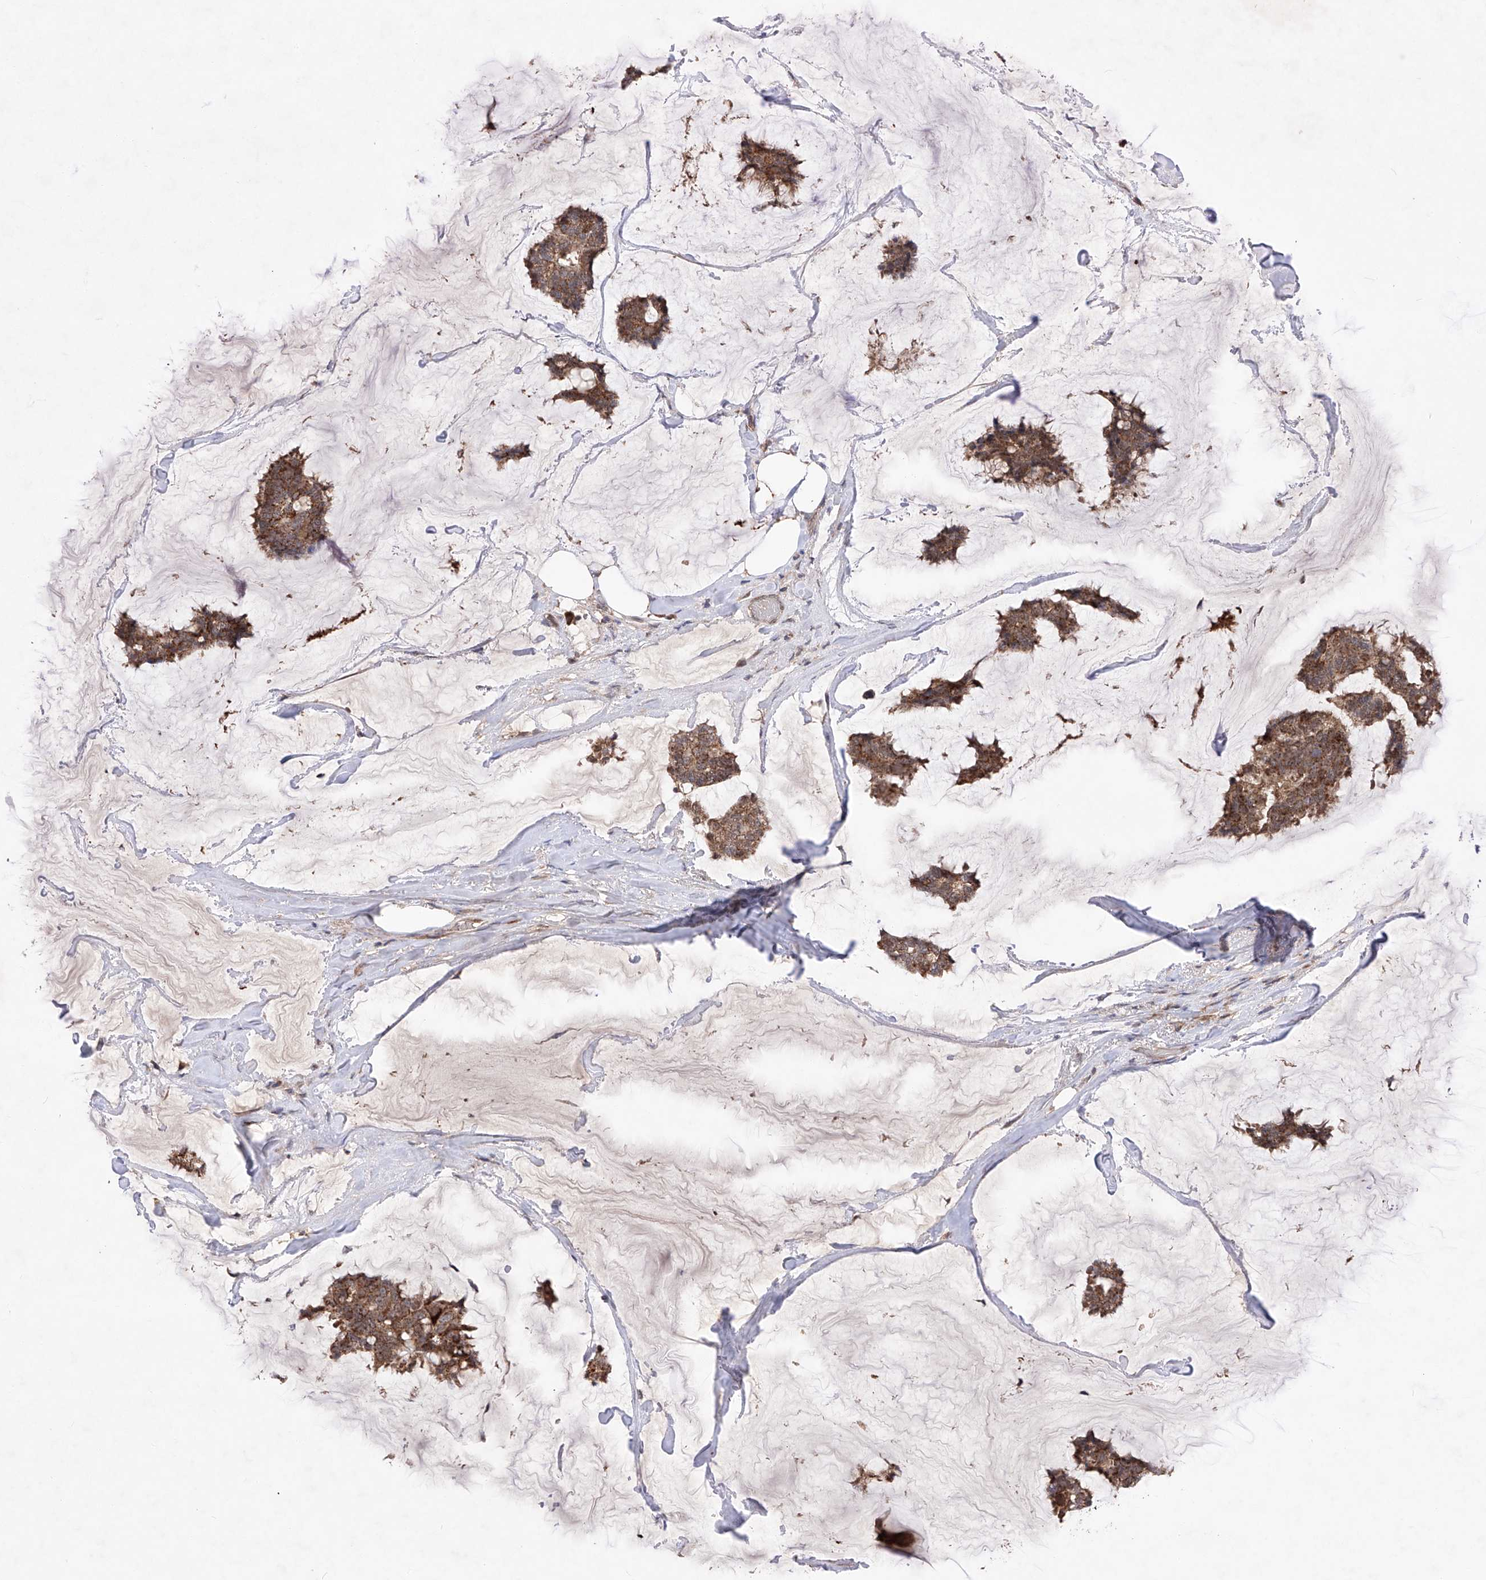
{"staining": {"intensity": "moderate", "quantity": ">75%", "location": "cytoplasmic/membranous"}, "tissue": "breast cancer", "cell_type": "Tumor cells", "image_type": "cancer", "snomed": [{"axis": "morphology", "description": "Duct carcinoma"}, {"axis": "topography", "description": "Breast"}], "caption": "Human breast cancer (infiltrating ductal carcinoma) stained with a brown dye exhibits moderate cytoplasmic/membranous positive staining in approximately >75% of tumor cells.", "gene": "SDHAF4", "patient": {"sex": "female", "age": 93}}